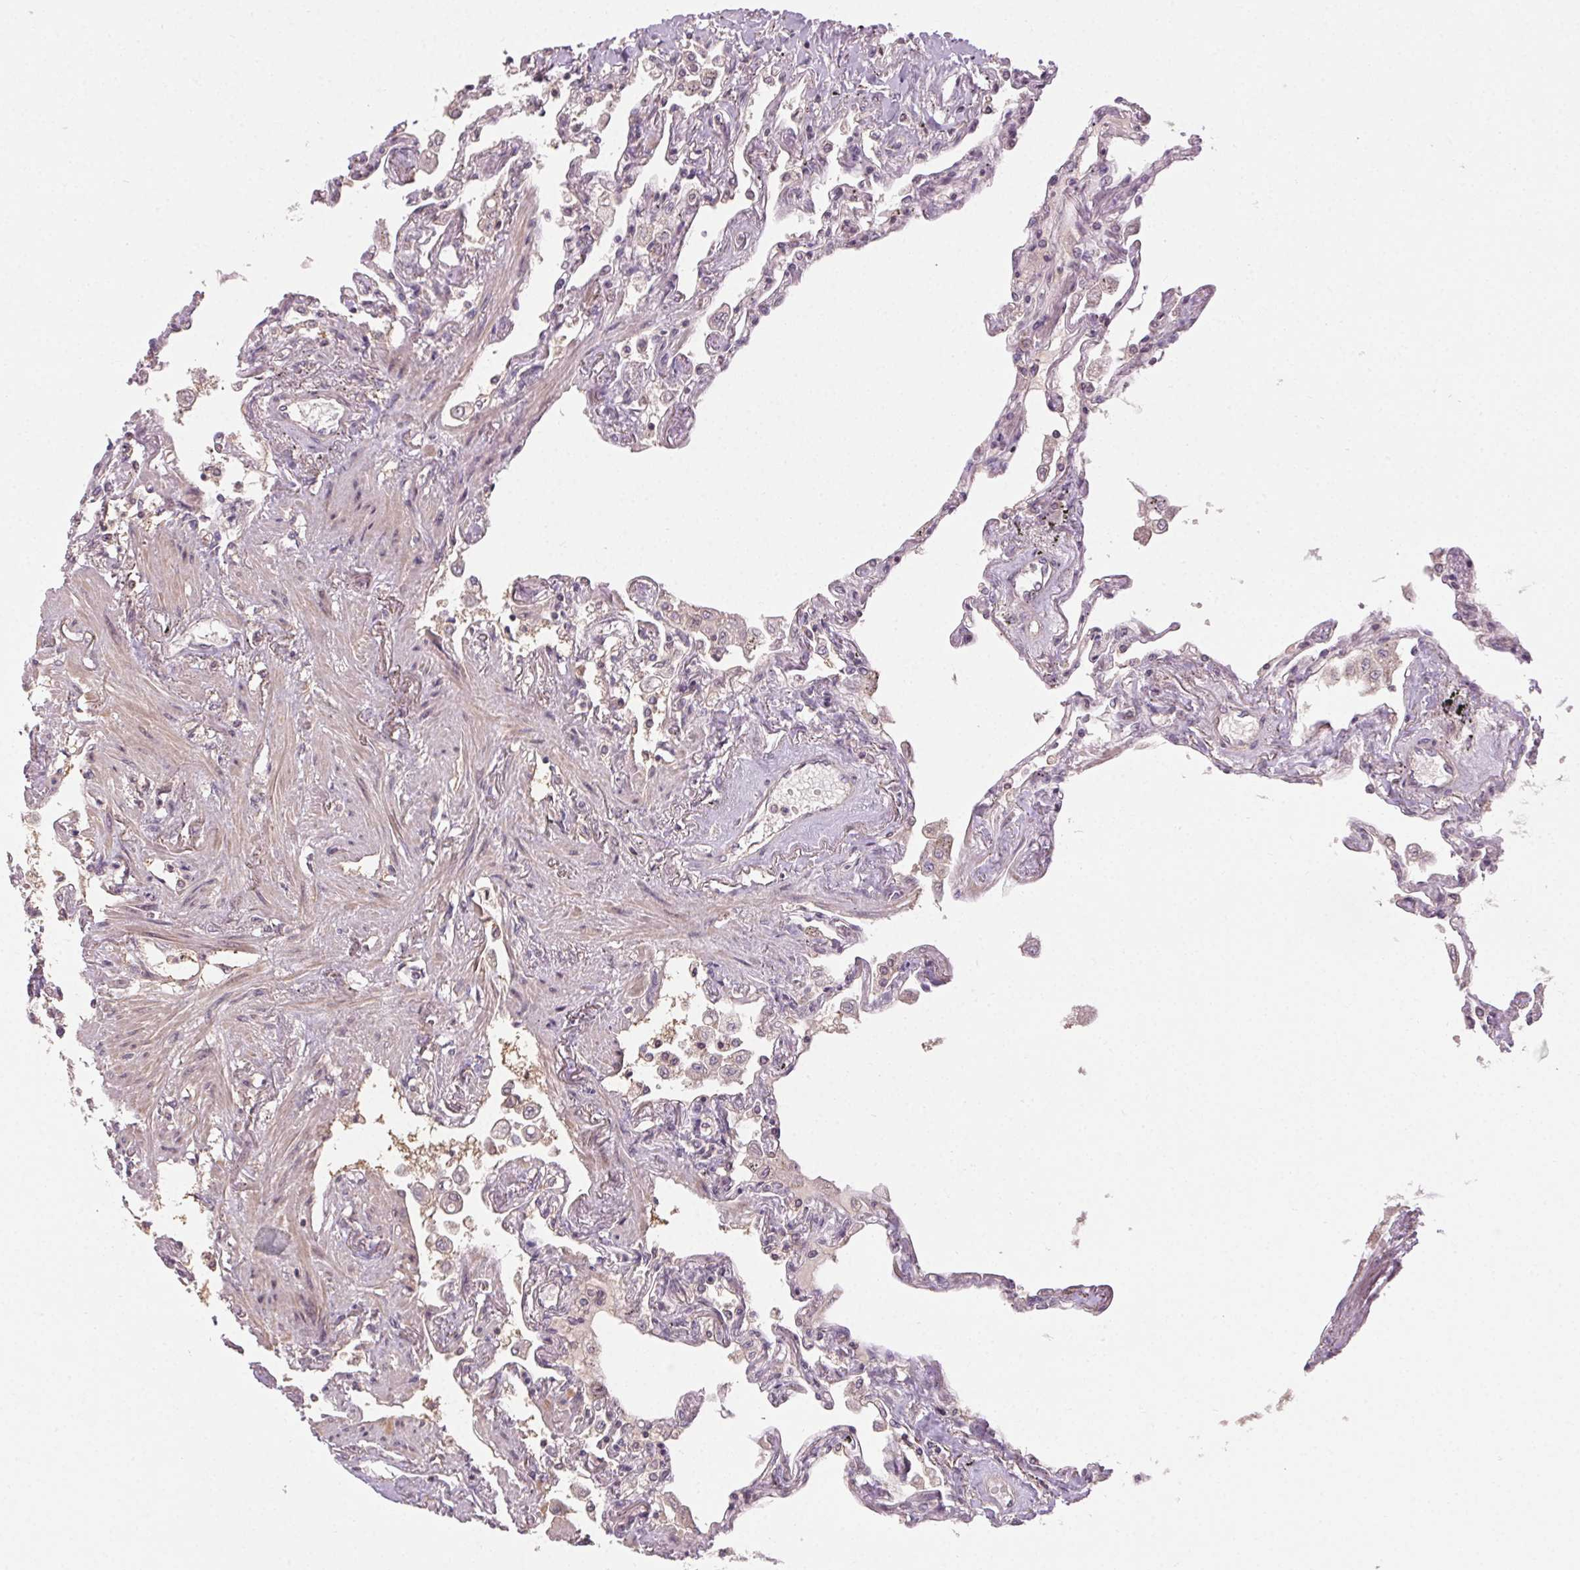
{"staining": {"intensity": "weak", "quantity": "<25%", "location": "cytoplasmic/membranous"}, "tissue": "lung", "cell_type": "Alveolar cells", "image_type": "normal", "snomed": [{"axis": "morphology", "description": "Normal tissue, NOS"}, {"axis": "morphology", "description": "Adenocarcinoma, NOS"}, {"axis": "topography", "description": "Cartilage tissue"}, {"axis": "topography", "description": "Lung"}], "caption": "A photomicrograph of human lung is negative for staining in alveolar cells. (Brightfield microscopy of DAB (3,3'-diaminobenzidine) immunohistochemistry (IHC) at high magnification).", "gene": "ATP1B3", "patient": {"sex": "female", "age": 67}}